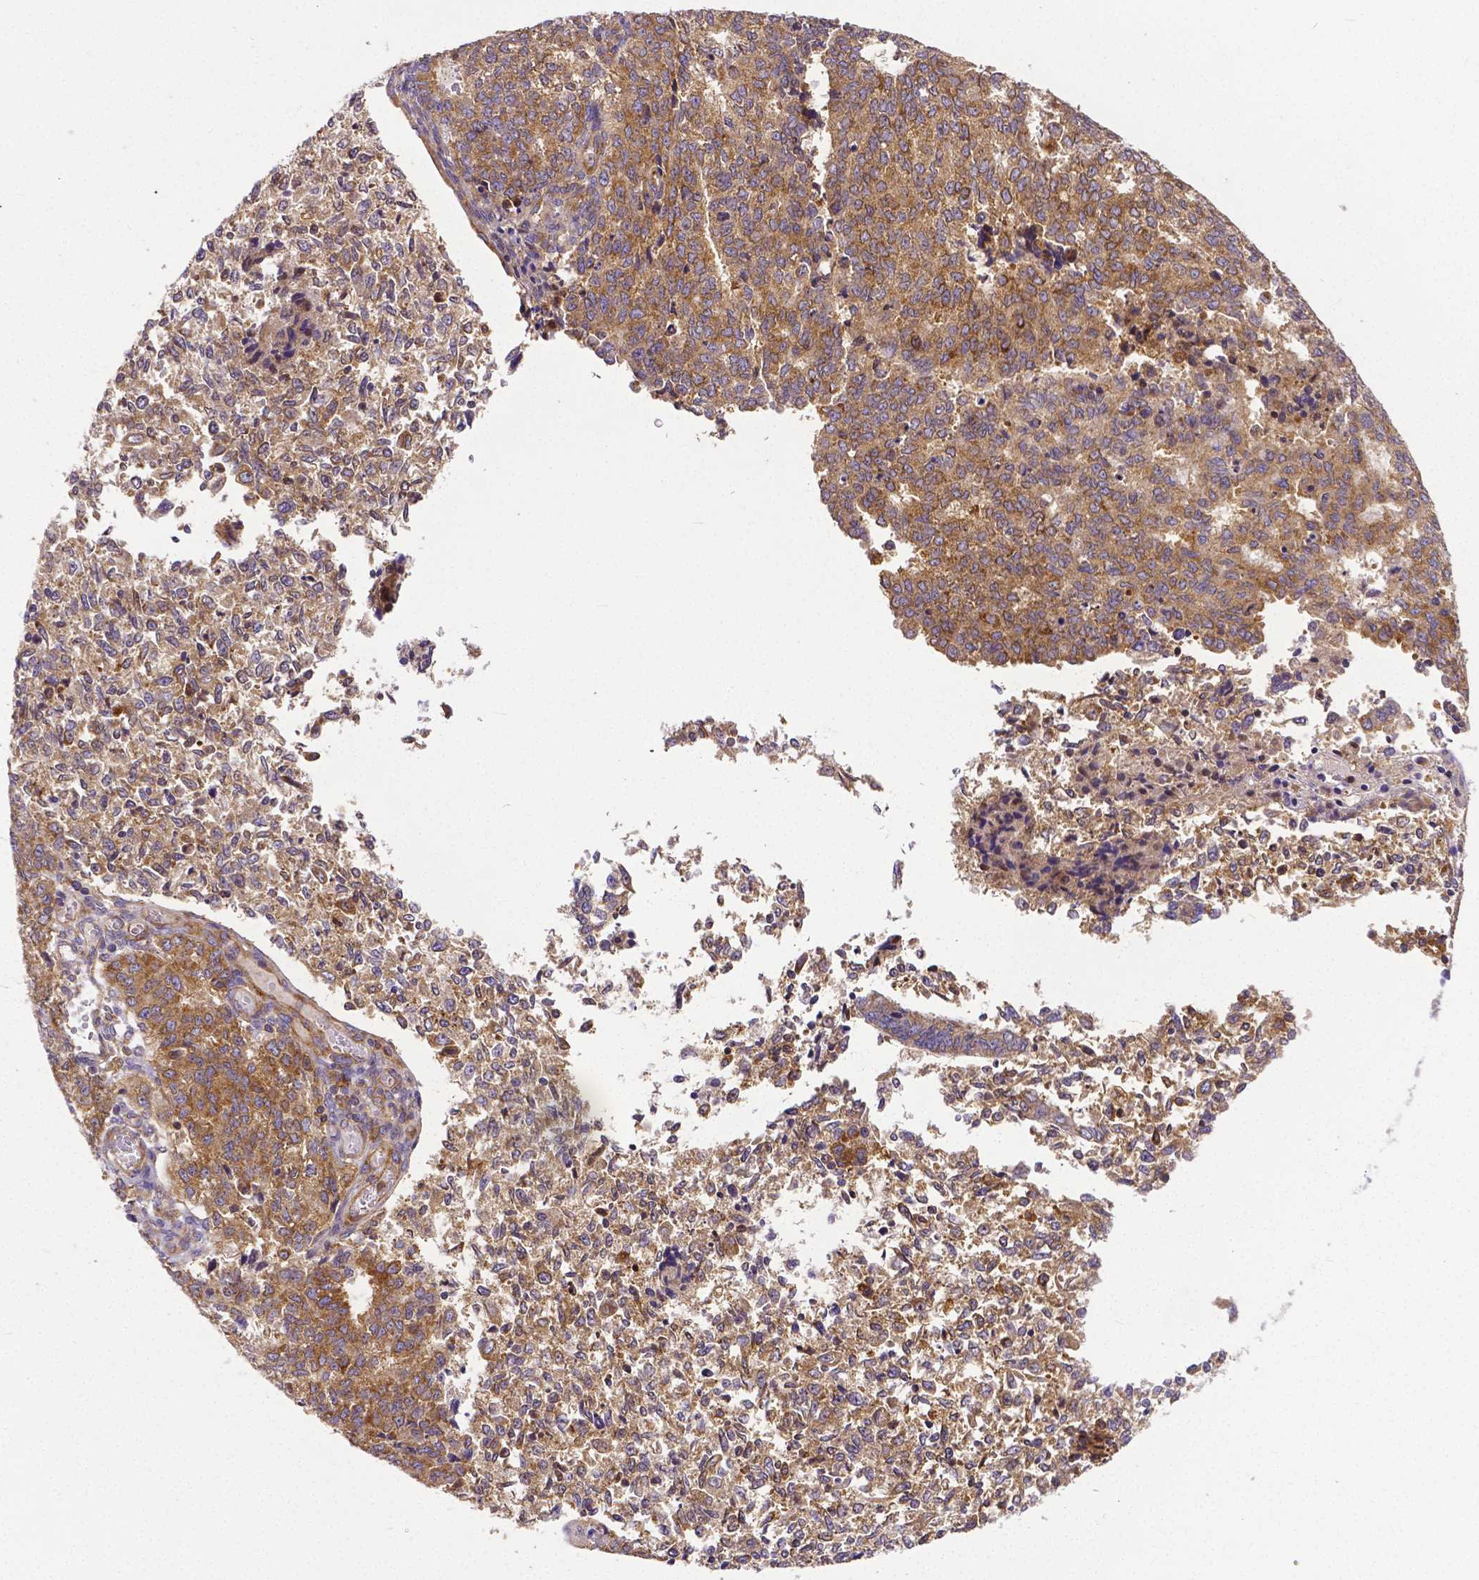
{"staining": {"intensity": "moderate", "quantity": ">75%", "location": "cytoplasmic/membranous"}, "tissue": "endometrial cancer", "cell_type": "Tumor cells", "image_type": "cancer", "snomed": [{"axis": "morphology", "description": "Adenocarcinoma, NOS"}, {"axis": "topography", "description": "Endometrium"}], "caption": "Immunohistochemistry (IHC) micrograph of endometrial adenocarcinoma stained for a protein (brown), which exhibits medium levels of moderate cytoplasmic/membranous positivity in approximately >75% of tumor cells.", "gene": "DICER1", "patient": {"sex": "female", "age": 50}}